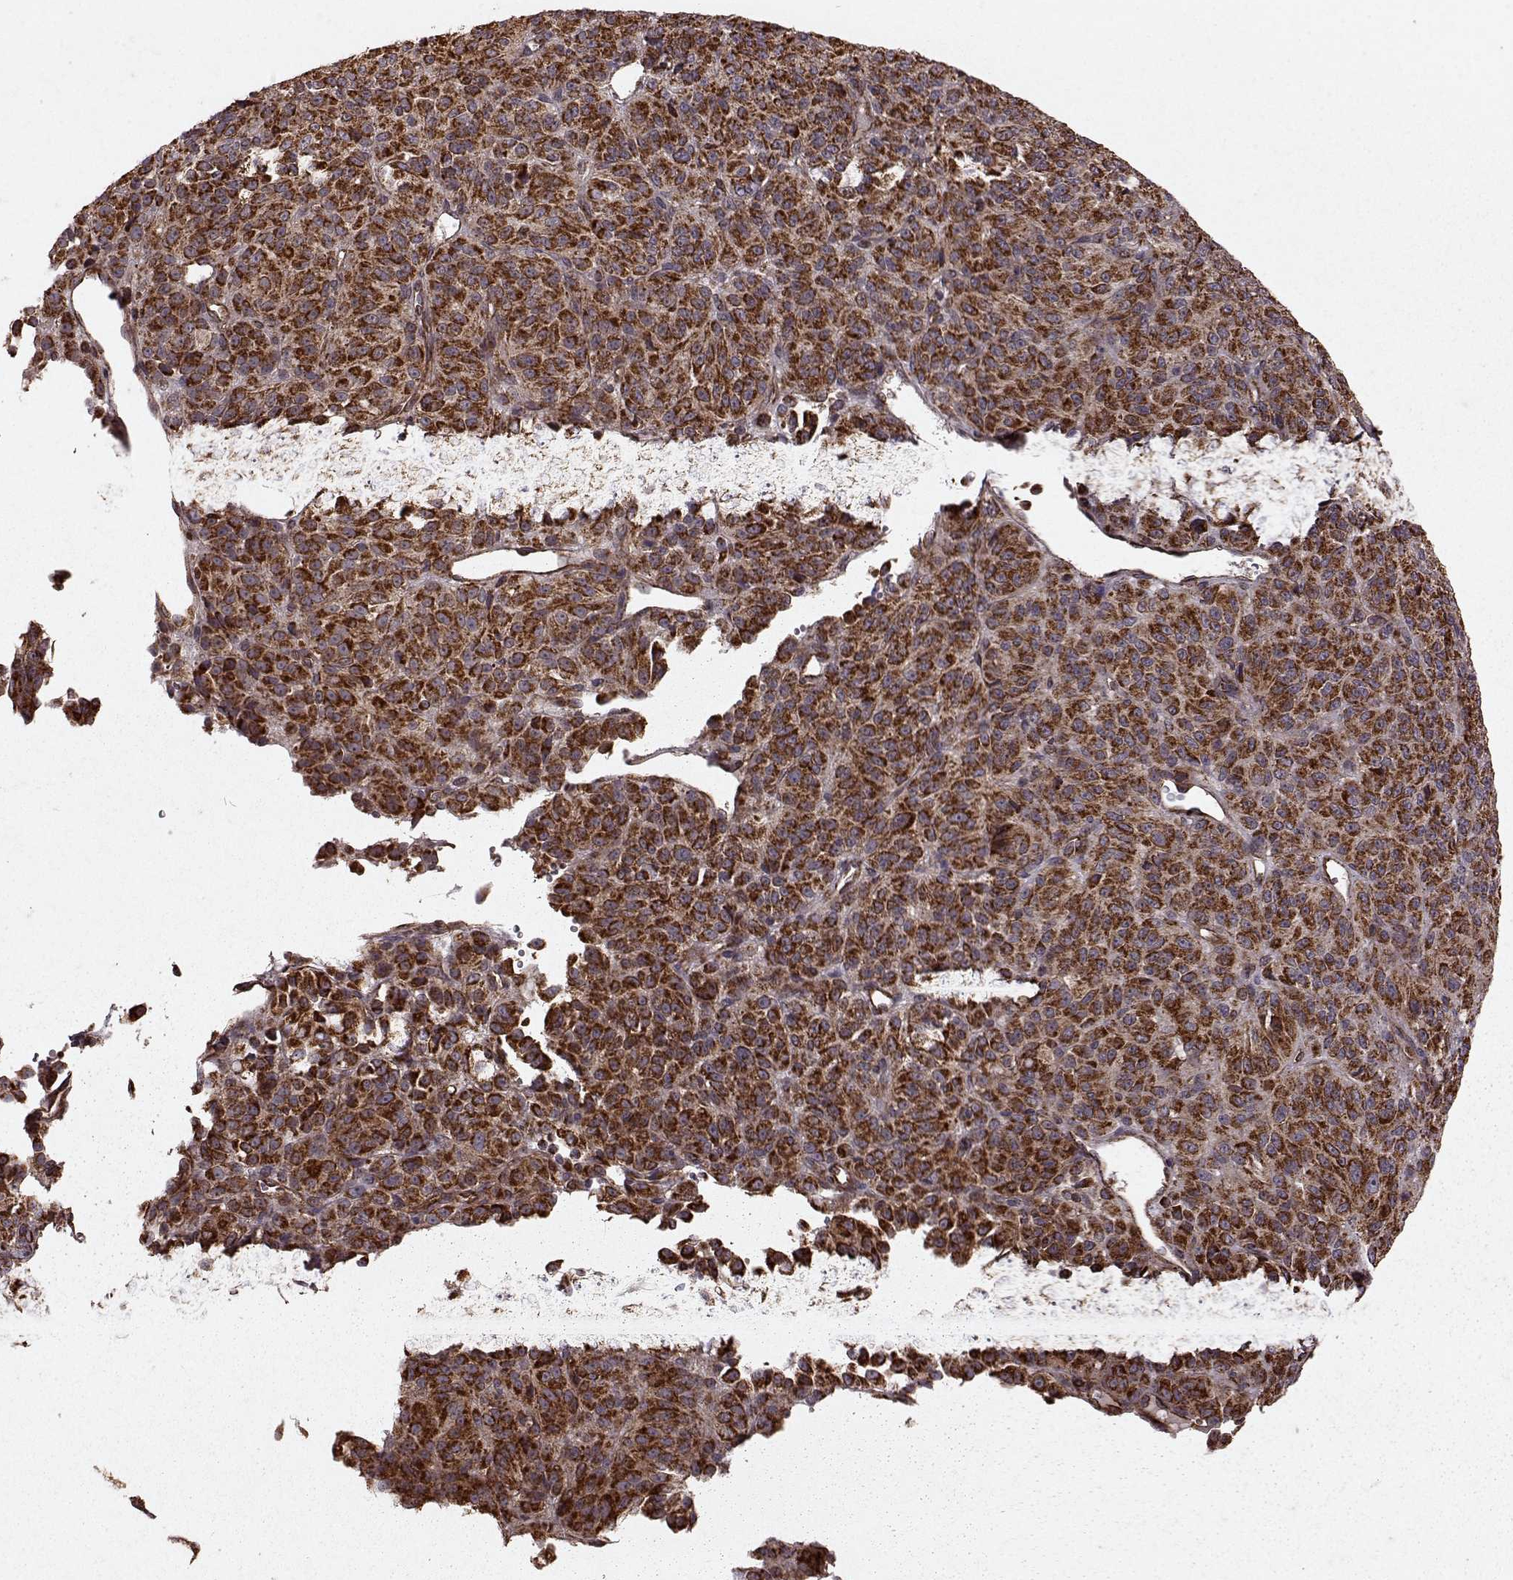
{"staining": {"intensity": "strong", "quantity": ">75%", "location": "cytoplasmic/membranous"}, "tissue": "melanoma", "cell_type": "Tumor cells", "image_type": "cancer", "snomed": [{"axis": "morphology", "description": "Malignant melanoma, Metastatic site"}, {"axis": "topography", "description": "Brain"}], "caption": "Malignant melanoma (metastatic site) stained with immunohistochemistry (IHC) shows strong cytoplasmic/membranous expression in approximately >75% of tumor cells.", "gene": "FXN", "patient": {"sex": "female", "age": 56}}